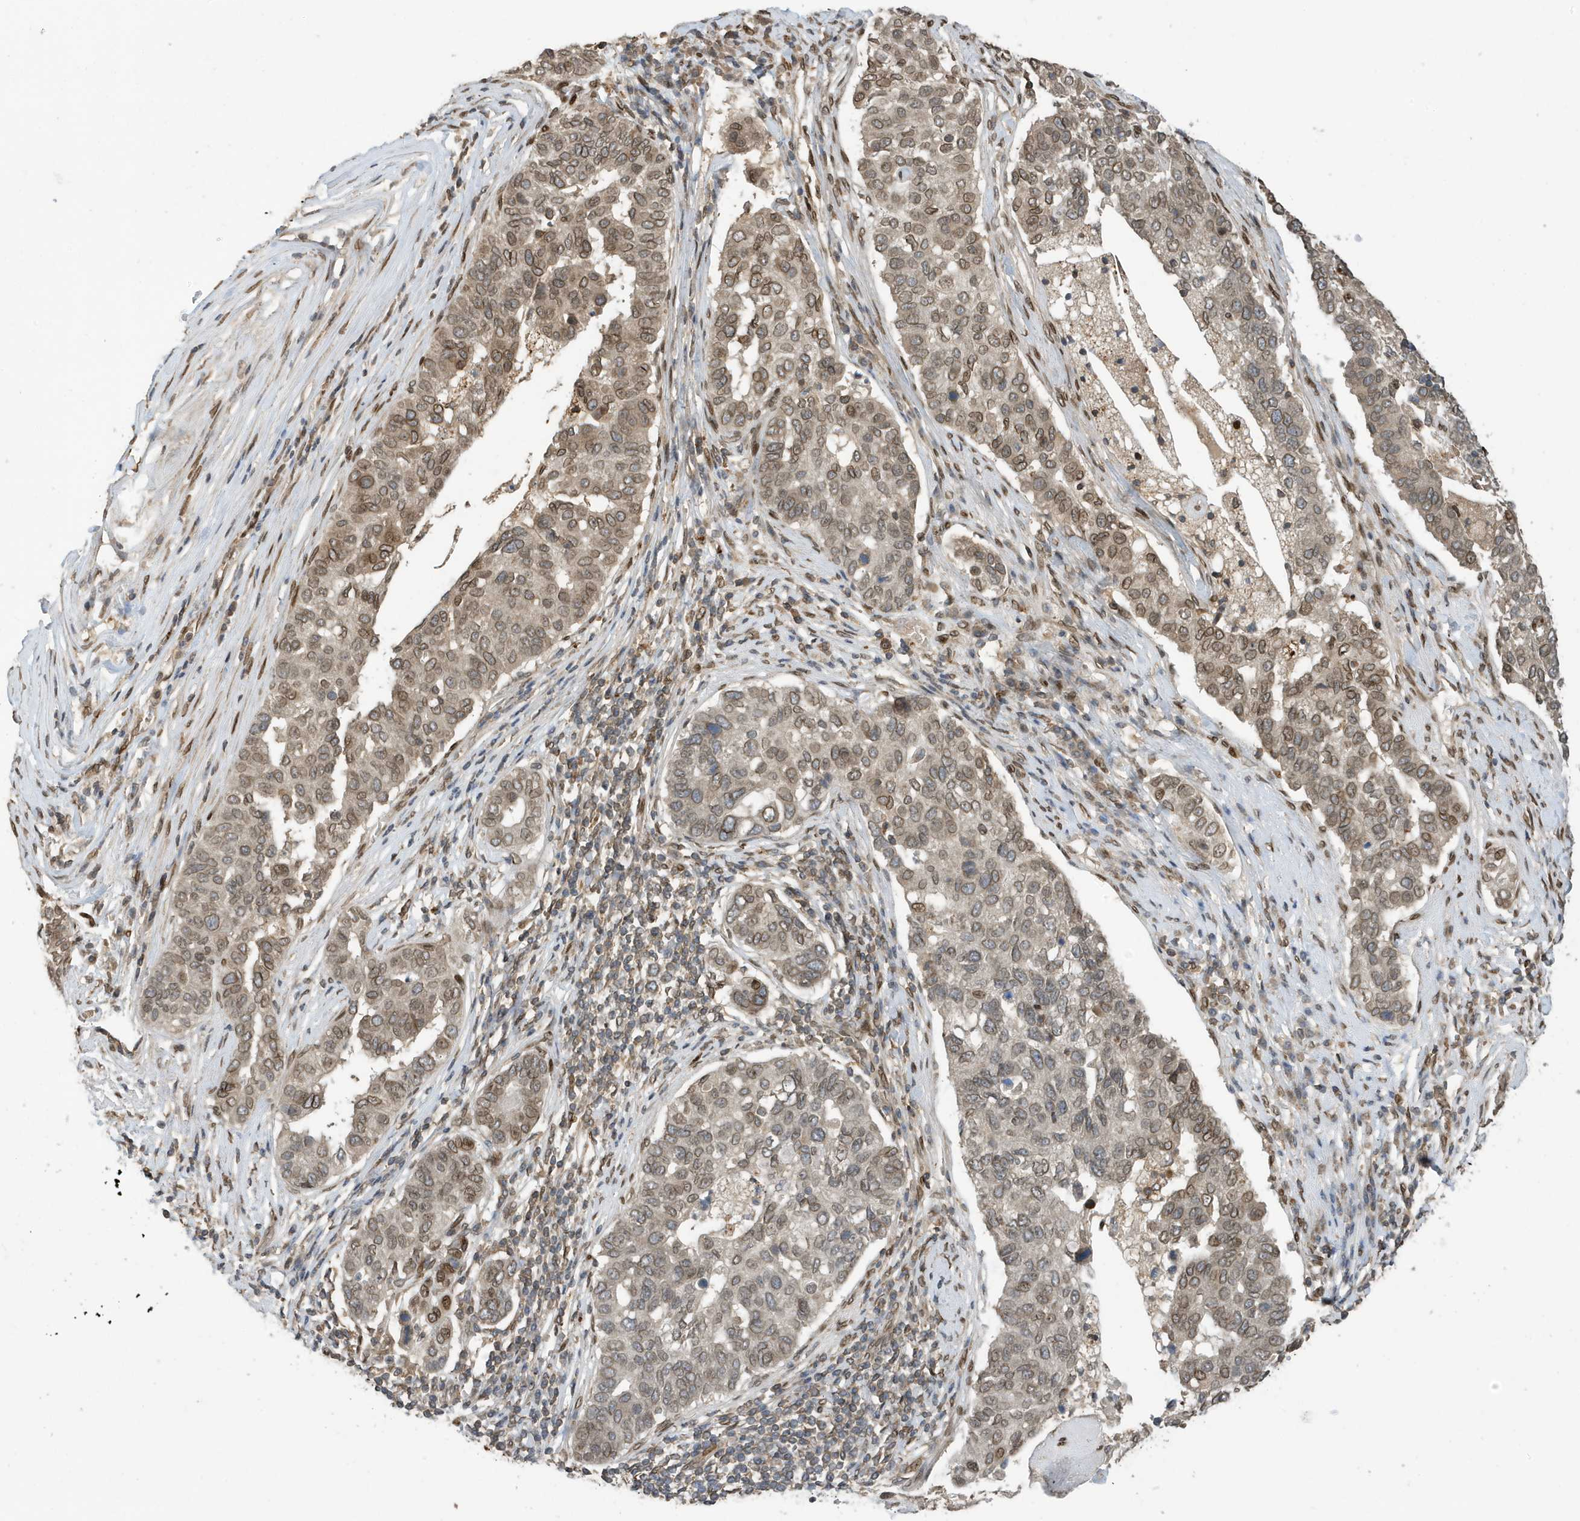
{"staining": {"intensity": "moderate", "quantity": "25%-75%", "location": "cytoplasmic/membranous,nuclear"}, "tissue": "pancreatic cancer", "cell_type": "Tumor cells", "image_type": "cancer", "snomed": [{"axis": "morphology", "description": "Adenocarcinoma, NOS"}, {"axis": "topography", "description": "Pancreas"}], "caption": "High-magnification brightfield microscopy of pancreatic adenocarcinoma stained with DAB (3,3'-diaminobenzidine) (brown) and counterstained with hematoxylin (blue). tumor cells exhibit moderate cytoplasmic/membranous and nuclear staining is present in approximately25%-75% of cells.", "gene": "DUSP18", "patient": {"sex": "female", "age": 61}}